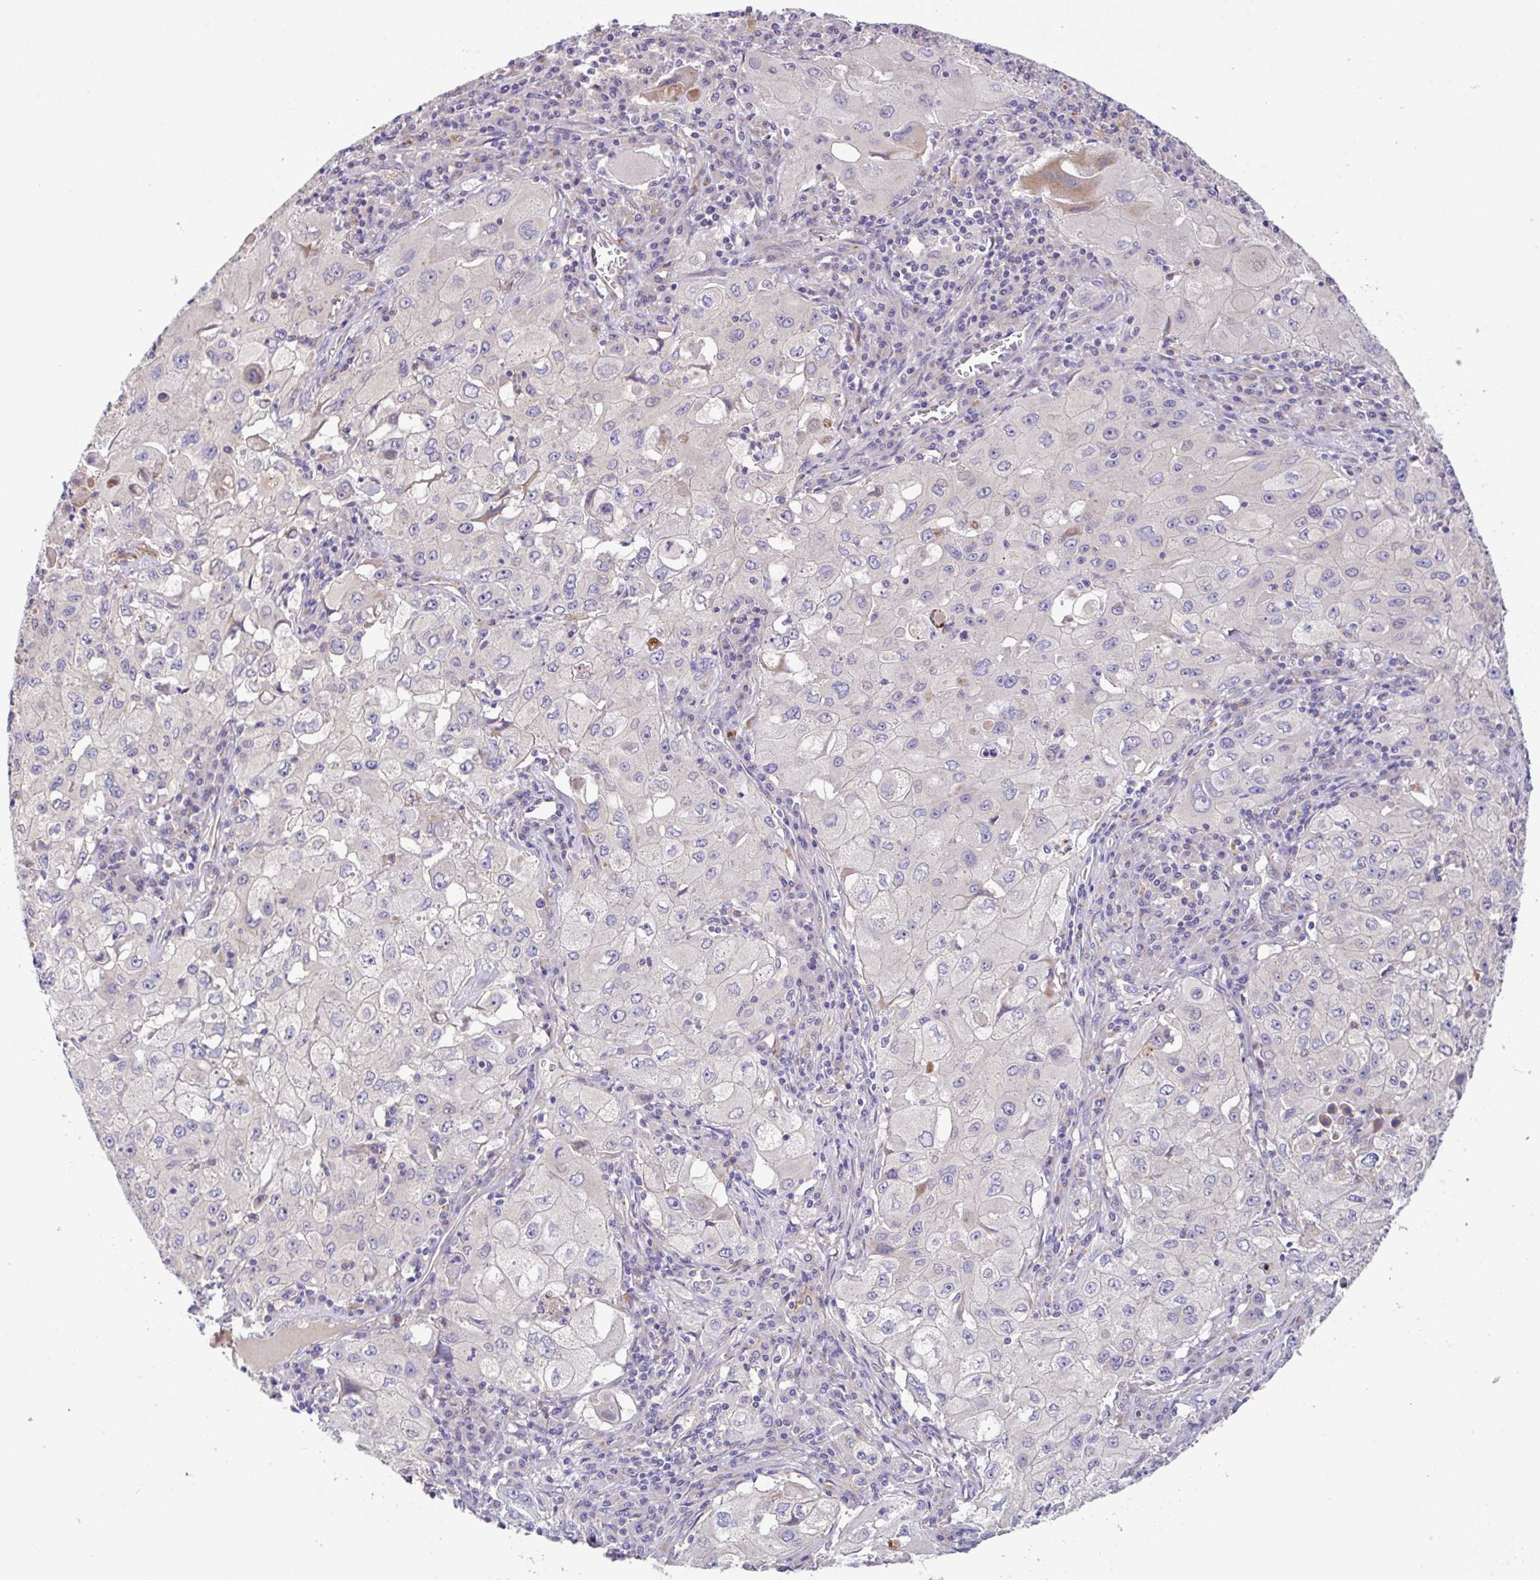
{"staining": {"intensity": "moderate", "quantity": "<25%", "location": "cytoplasmic/membranous"}, "tissue": "lung cancer", "cell_type": "Tumor cells", "image_type": "cancer", "snomed": [{"axis": "morphology", "description": "Squamous cell carcinoma, NOS"}, {"axis": "topography", "description": "Lung"}], "caption": "Immunohistochemistry (IHC) micrograph of neoplastic tissue: lung squamous cell carcinoma stained using immunohistochemistry (IHC) demonstrates low levels of moderate protein expression localized specifically in the cytoplasmic/membranous of tumor cells, appearing as a cytoplasmic/membranous brown color.", "gene": "EPN3", "patient": {"sex": "male", "age": 63}}